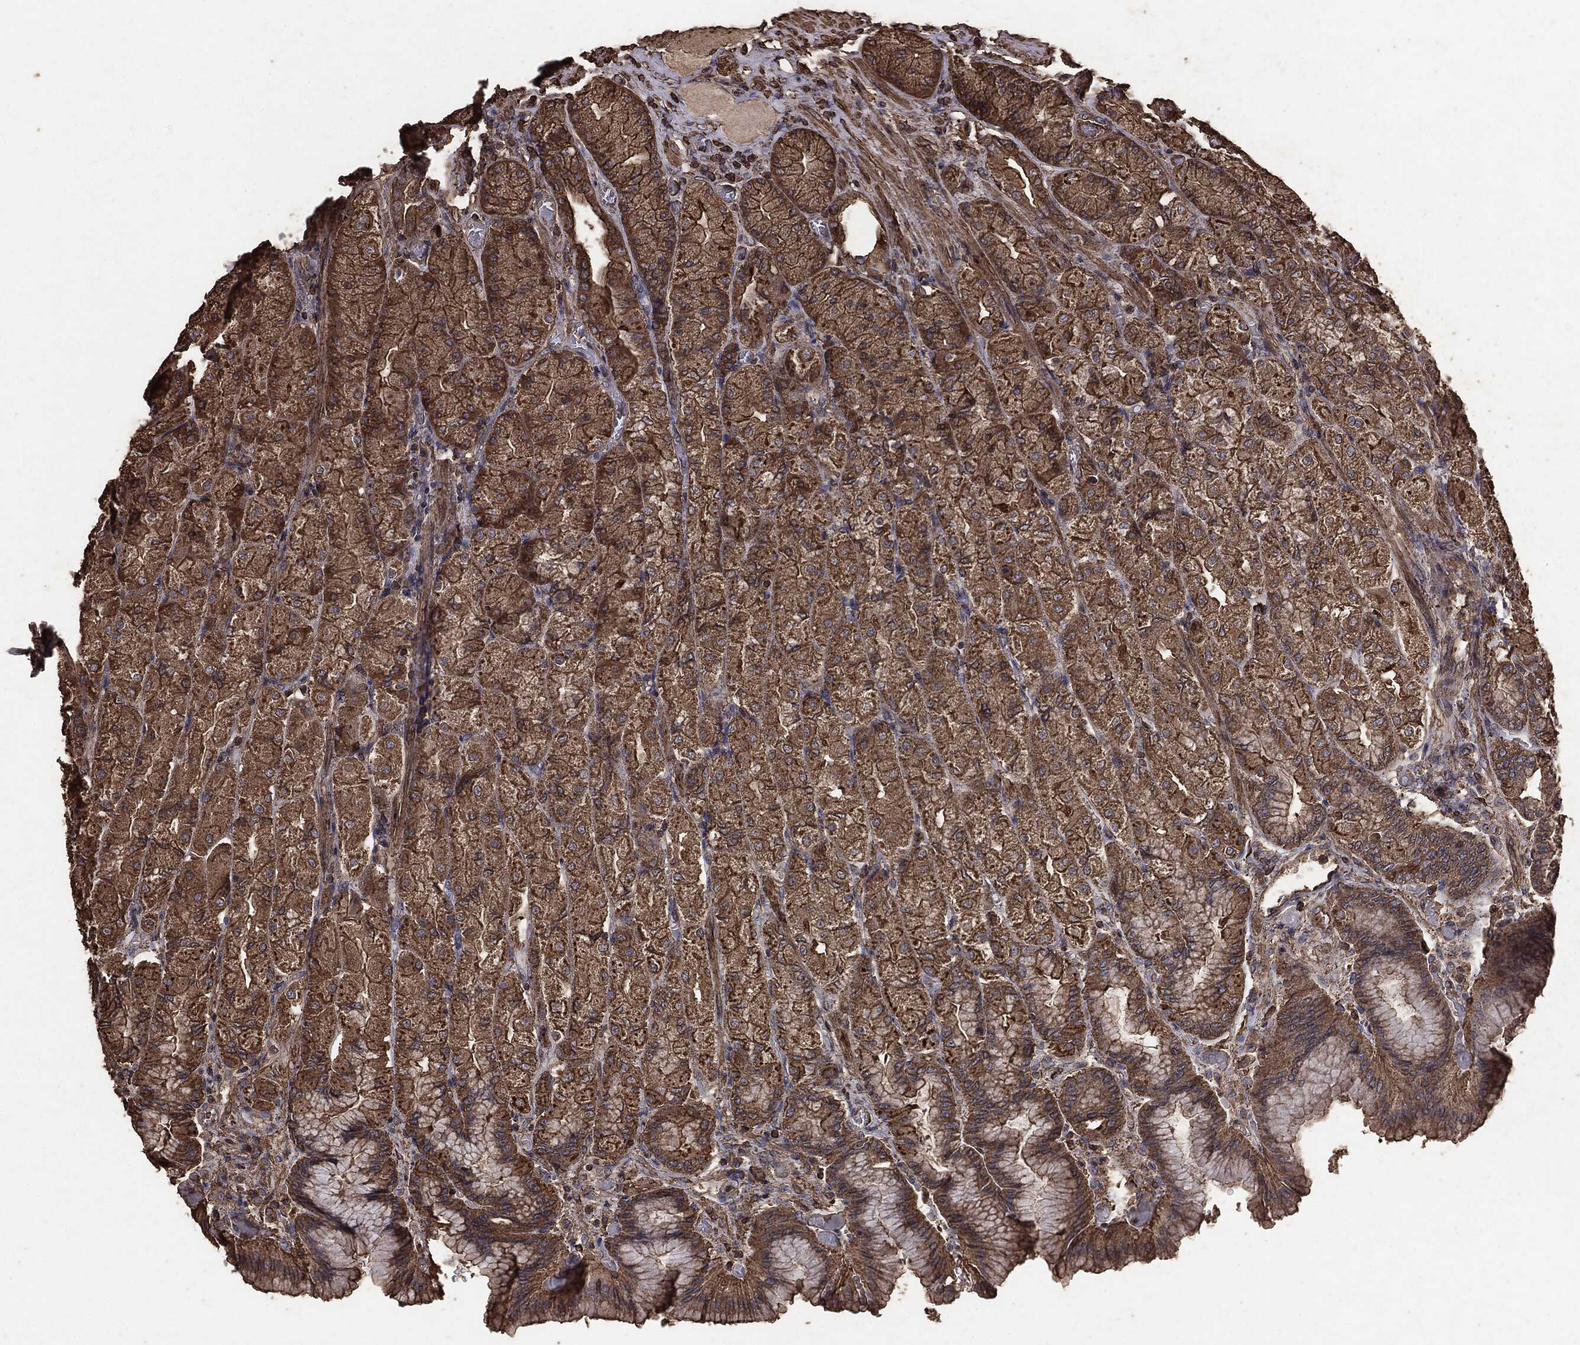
{"staining": {"intensity": "moderate", "quantity": ">75%", "location": "cytoplasmic/membranous"}, "tissue": "stomach", "cell_type": "Glandular cells", "image_type": "normal", "snomed": [{"axis": "morphology", "description": "Normal tissue, NOS"}, {"axis": "morphology", "description": "Adenocarcinoma, NOS"}, {"axis": "morphology", "description": "Adenocarcinoma, High grade"}, {"axis": "topography", "description": "Stomach, upper"}, {"axis": "topography", "description": "Stomach"}], "caption": "Immunohistochemistry (IHC) staining of unremarkable stomach, which exhibits medium levels of moderate cytoplasmic/membranous expression in approximately >75% of glandular cells indicating moderate cytoplasmic/membranous protein expression. The staining was performed using DAB (brown) for protein detection and nuclei were counterstained in hematoxylin (blue).", "gene": "MTOR", "patient": {"sex": "female", "age": 65}}